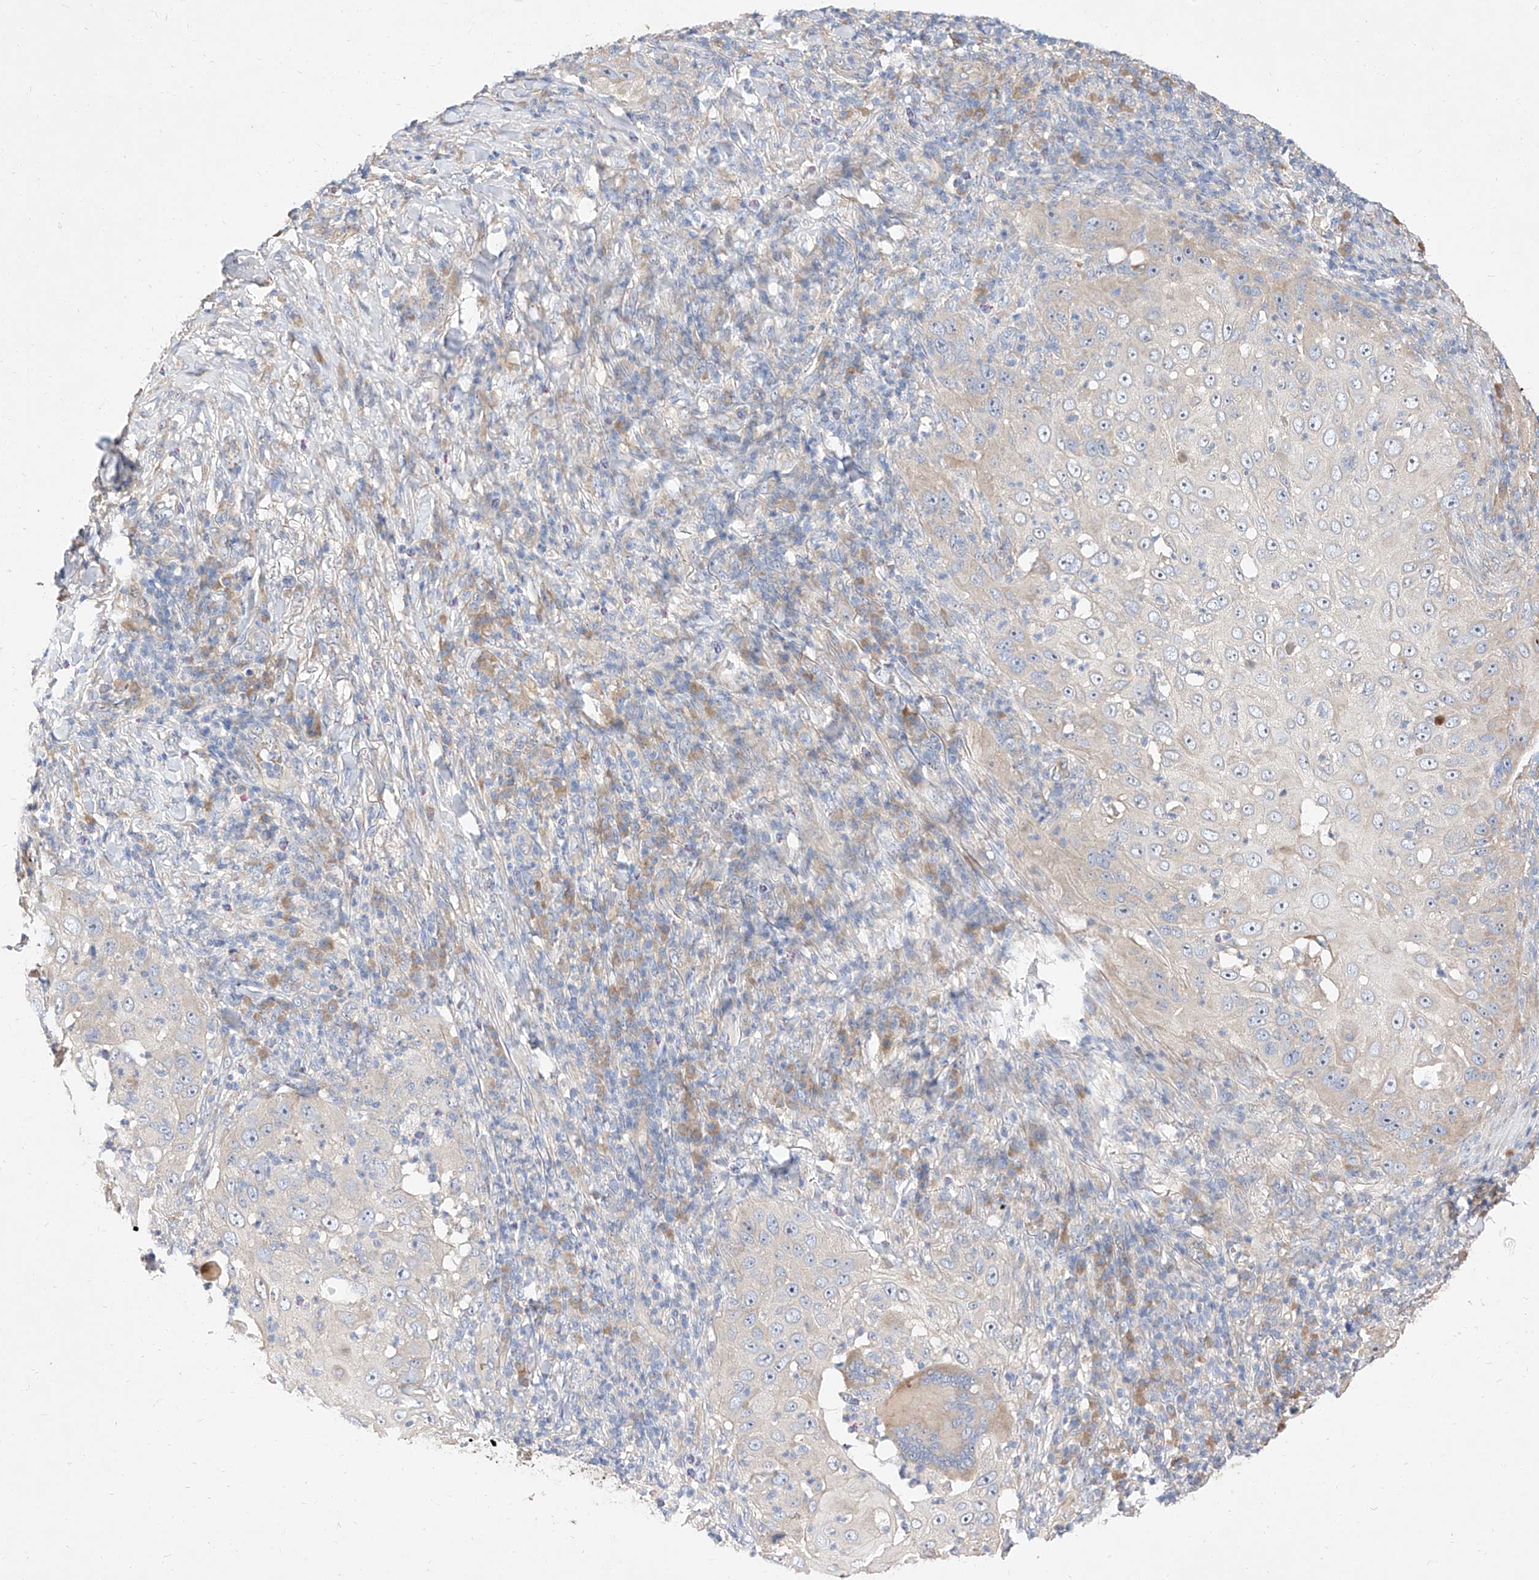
{"staining": {"intensity": "negative", "quantity": "none", "location": "none"}, "tissue": "skin cancer", "cell_type": "Tumor cells", "image_type": "cancer", "snomed": [{"axis": "morphology", "description": "Squamous cell carcinoma, NOS"}, {"axis": "topography", "description": "Skin"}], "caption": "Tumor cells show no significant protein staining in skin cancer (squamous cell carcinoma).", "gene": "DIRAS3", "patient": {"sex": "female", "age": 44}}